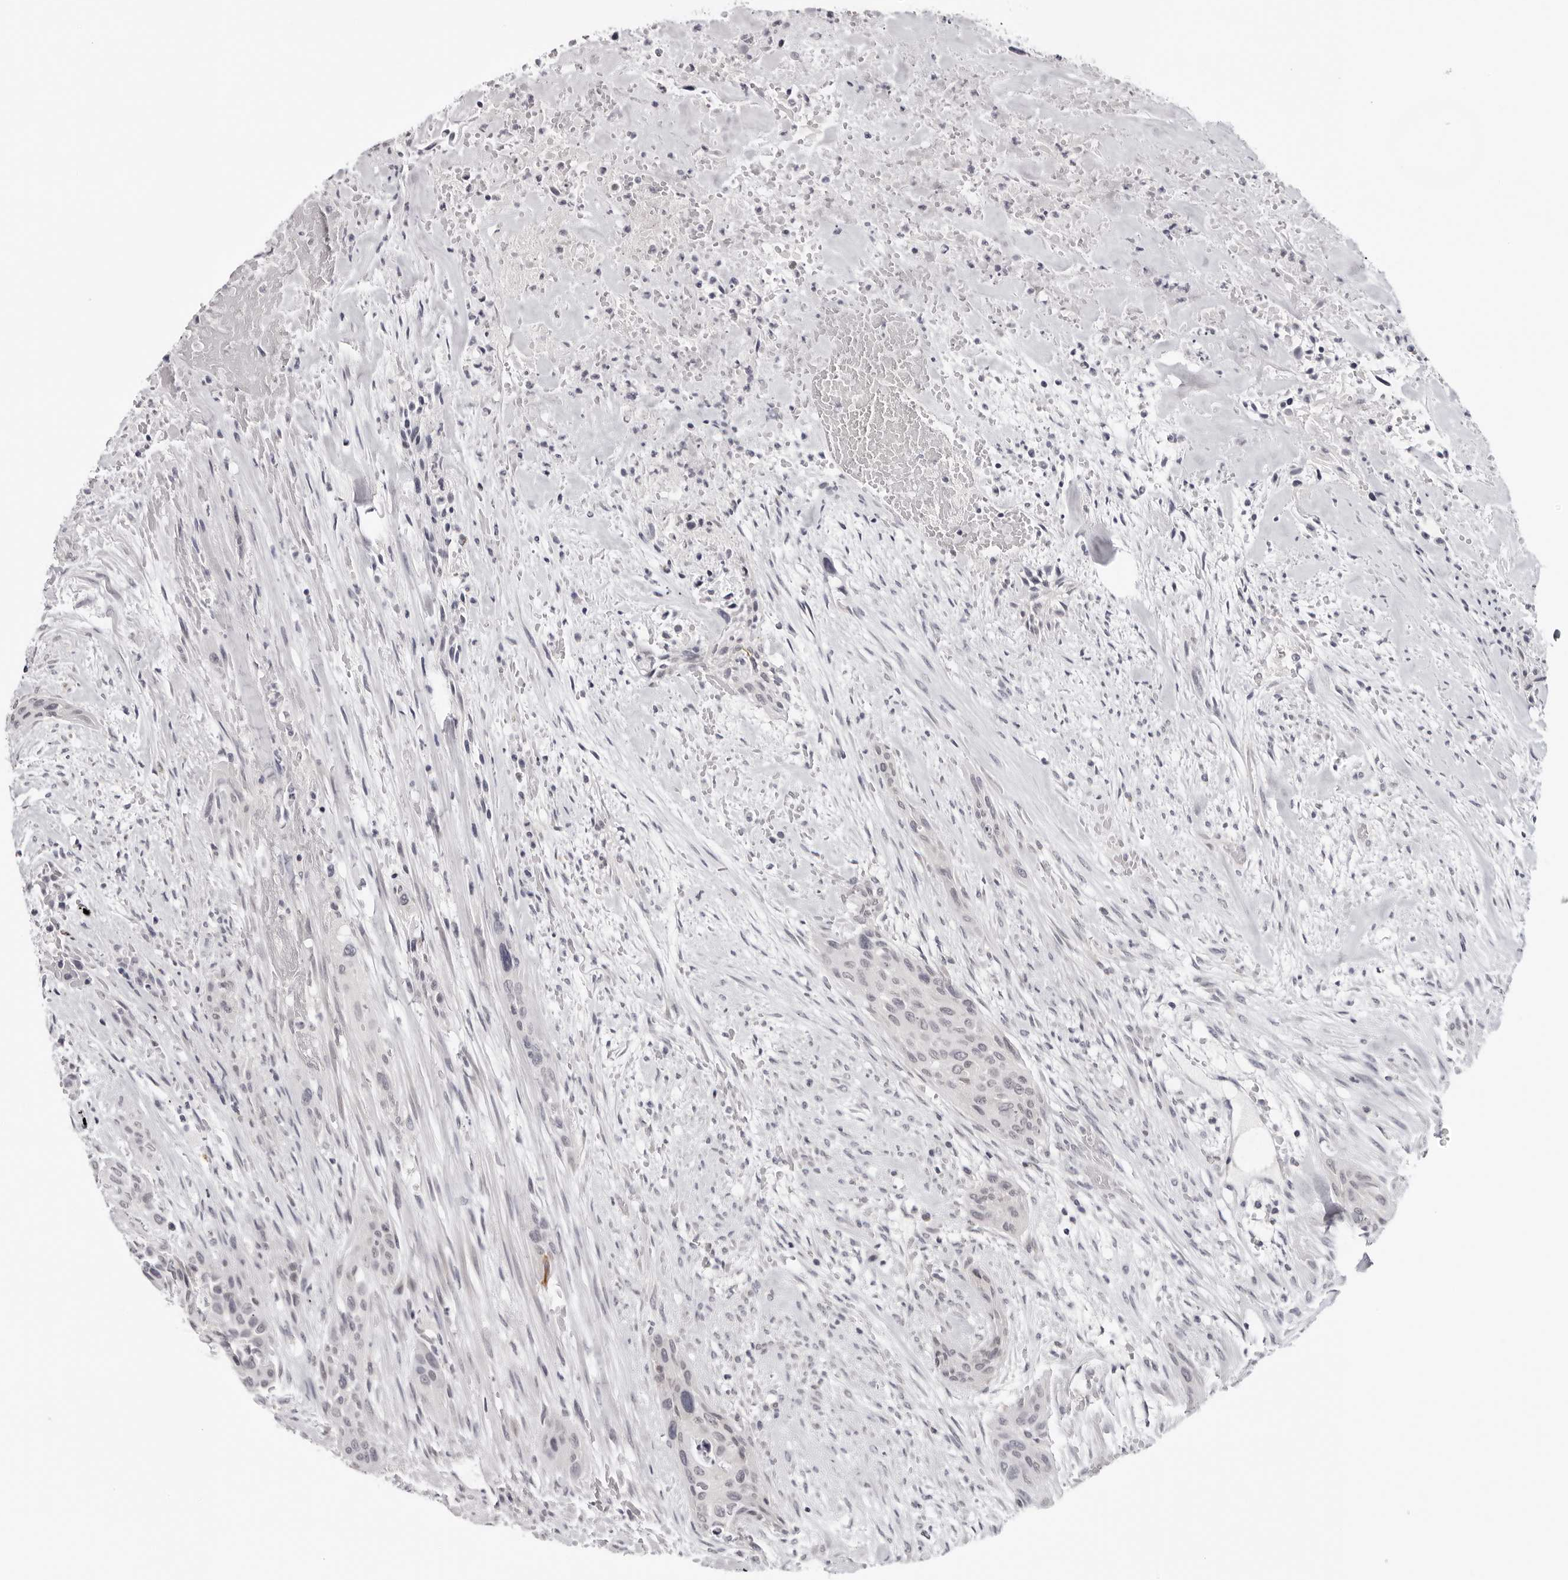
{"staining": {"intensity": "negative", "quantity": "none", "location": "none"}, "tissue": "urothelial cancer", "cell_type": "Tumor cells", "image_type": "cancer", "snomed": [{"axis": "morphology", "description": "Urothelial carcinoma, High grade"}, {"axis": "topography", "description": "Urinary bladder"}], "caption": "Histopathology image shows no significant protein positivity in tumor cells of urothelial cancer. Nuclei are stained in blue.", "gene": "PRUNE1", "patient": {"sex": "male", "age": 35}}